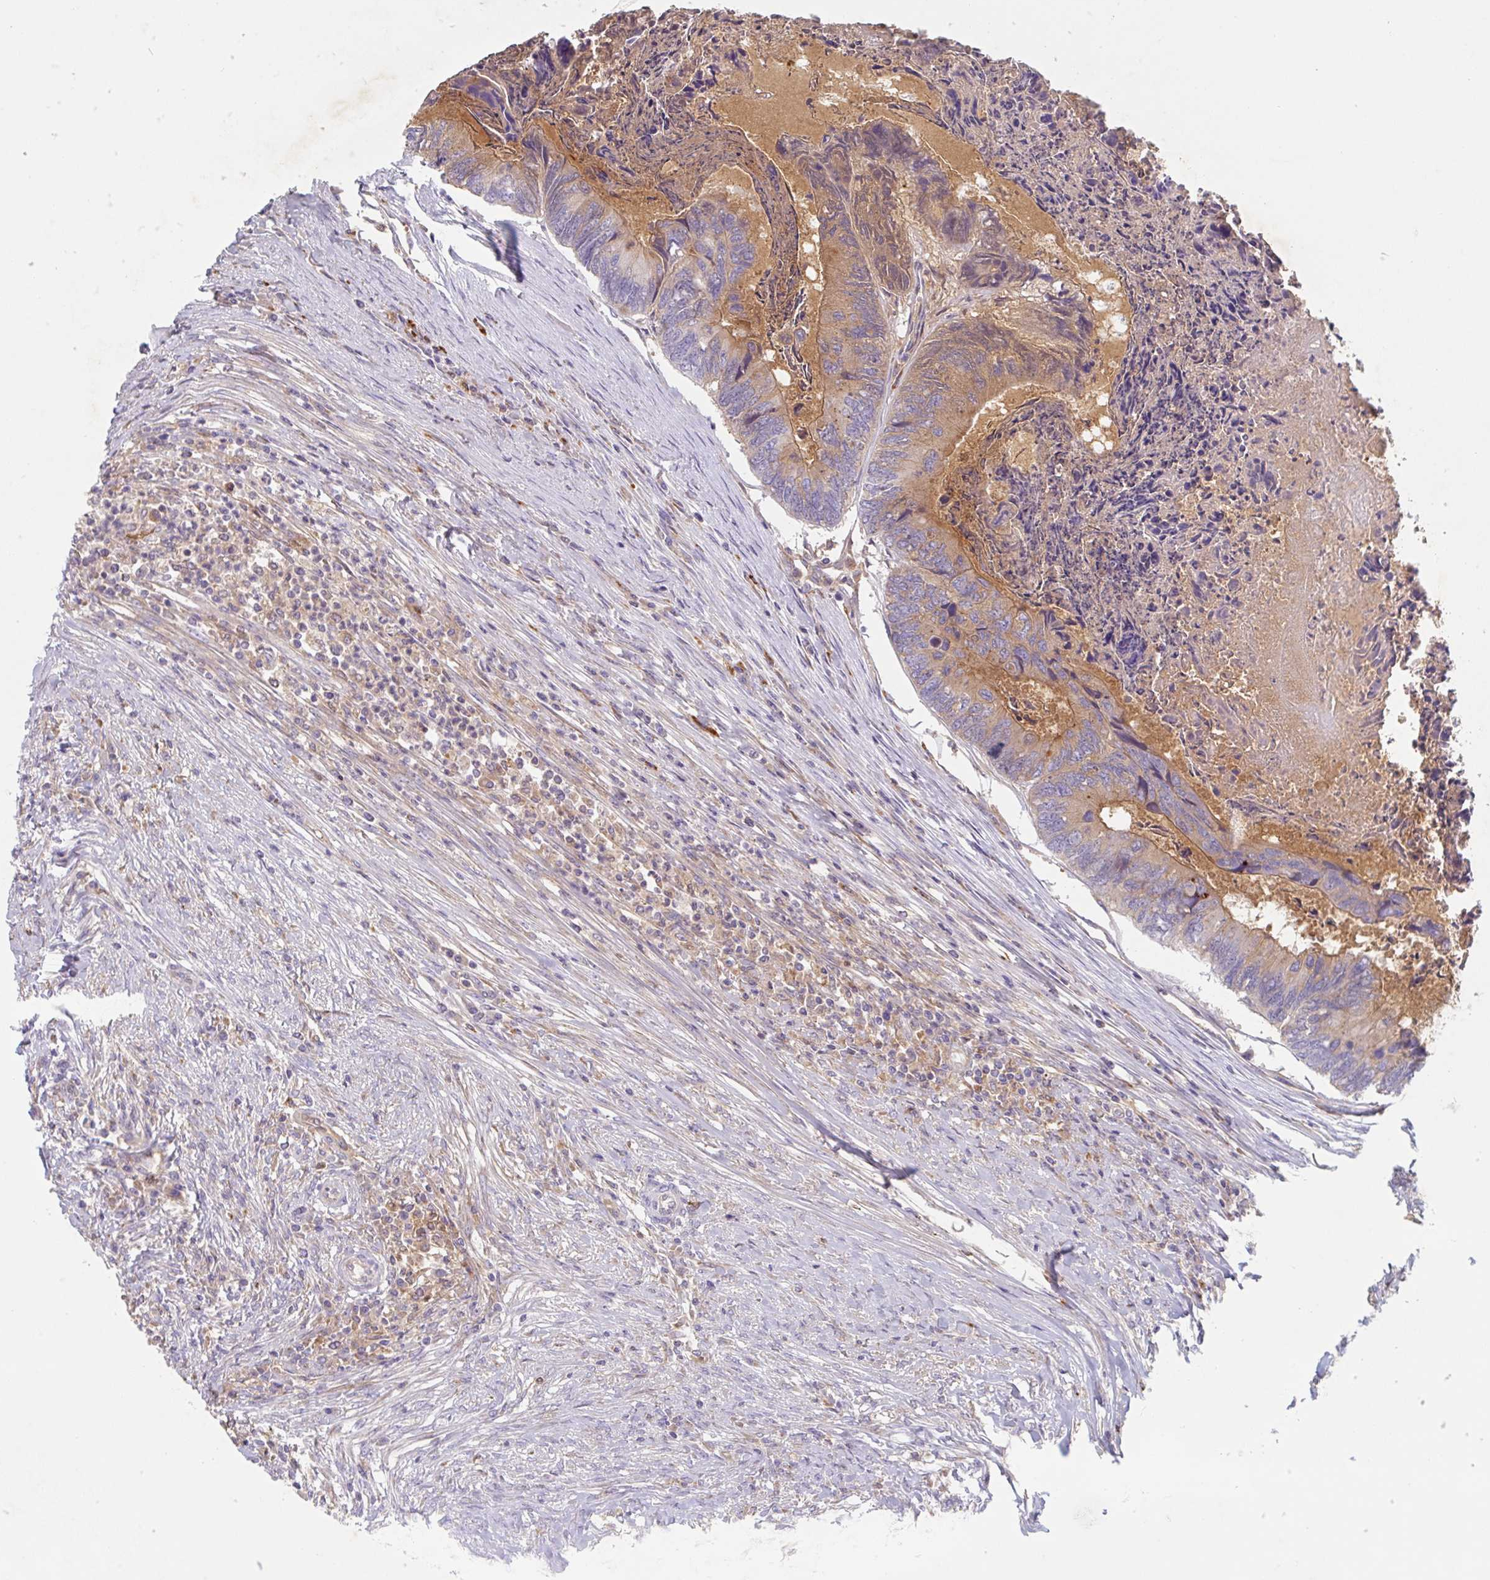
{"staining": {"intensity": "moderate", "quantity": "25%-75%", "location": "cytoplasmic/membranous"}, "tissue": "colorectal cancer", "cell_type": "Tumor cells", "image_type": "cancer", "snomed": [{"axis": "morphology", "description": "Adenocarcinoma, NOS"}, {"axis": "topography", "description": "Colon"}], "caption": "DAB immunohistochemical staining of human adenocarcinoma (colorectal) exhibits moderate cytoplasmic/membranous protein staining in about 25%-75% of tumor cells.", "gene": "MANBA", "patient": {"sex": "female", "age": 67}}